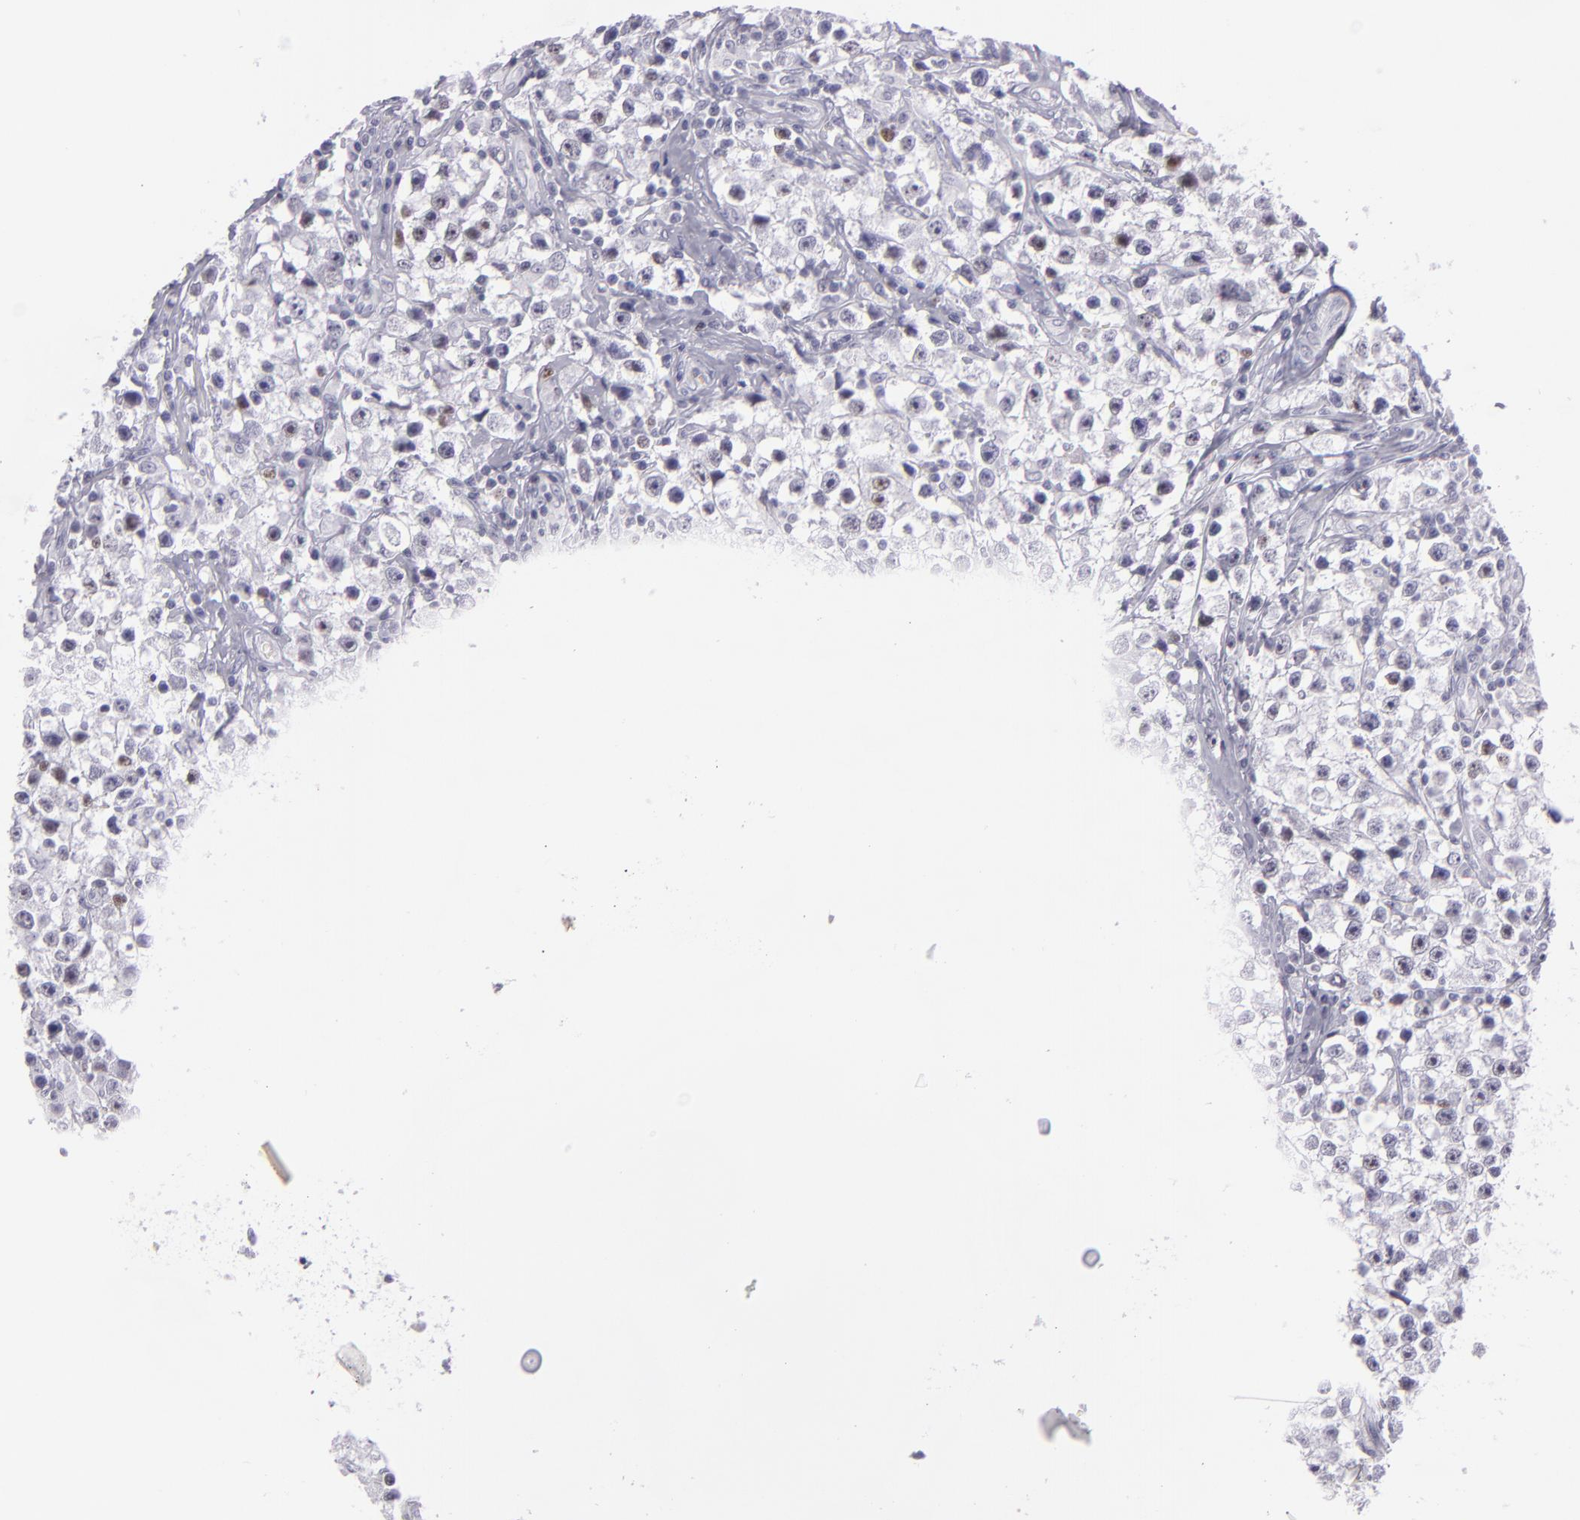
{"staining": {"intensity": "negative", "quantity": "none", "location": "none"}, "tissue": "testis cancer", "cell_type": "Tumor cells", "image_type": "cancer", "snomed": [{"axis": "morphology", "description": "Seminoma, NOS"}, {"axis": "topography", "description": "Testis"}], "caption": "A high-resolution photomicrograph shows immunohistochemistry (IHC) staining of testis cancer (seminoma), which shows no significant positivity in tumor cells. The staining was performed using DAB (3,3'-diaminobenzidine) to visualize the protein expression in brown, while the nuclei were stained in blue with hematoxylin (Magnification: 20x).", "gene": "MCM3", "patient": {"sex": "male", "age": 35}}